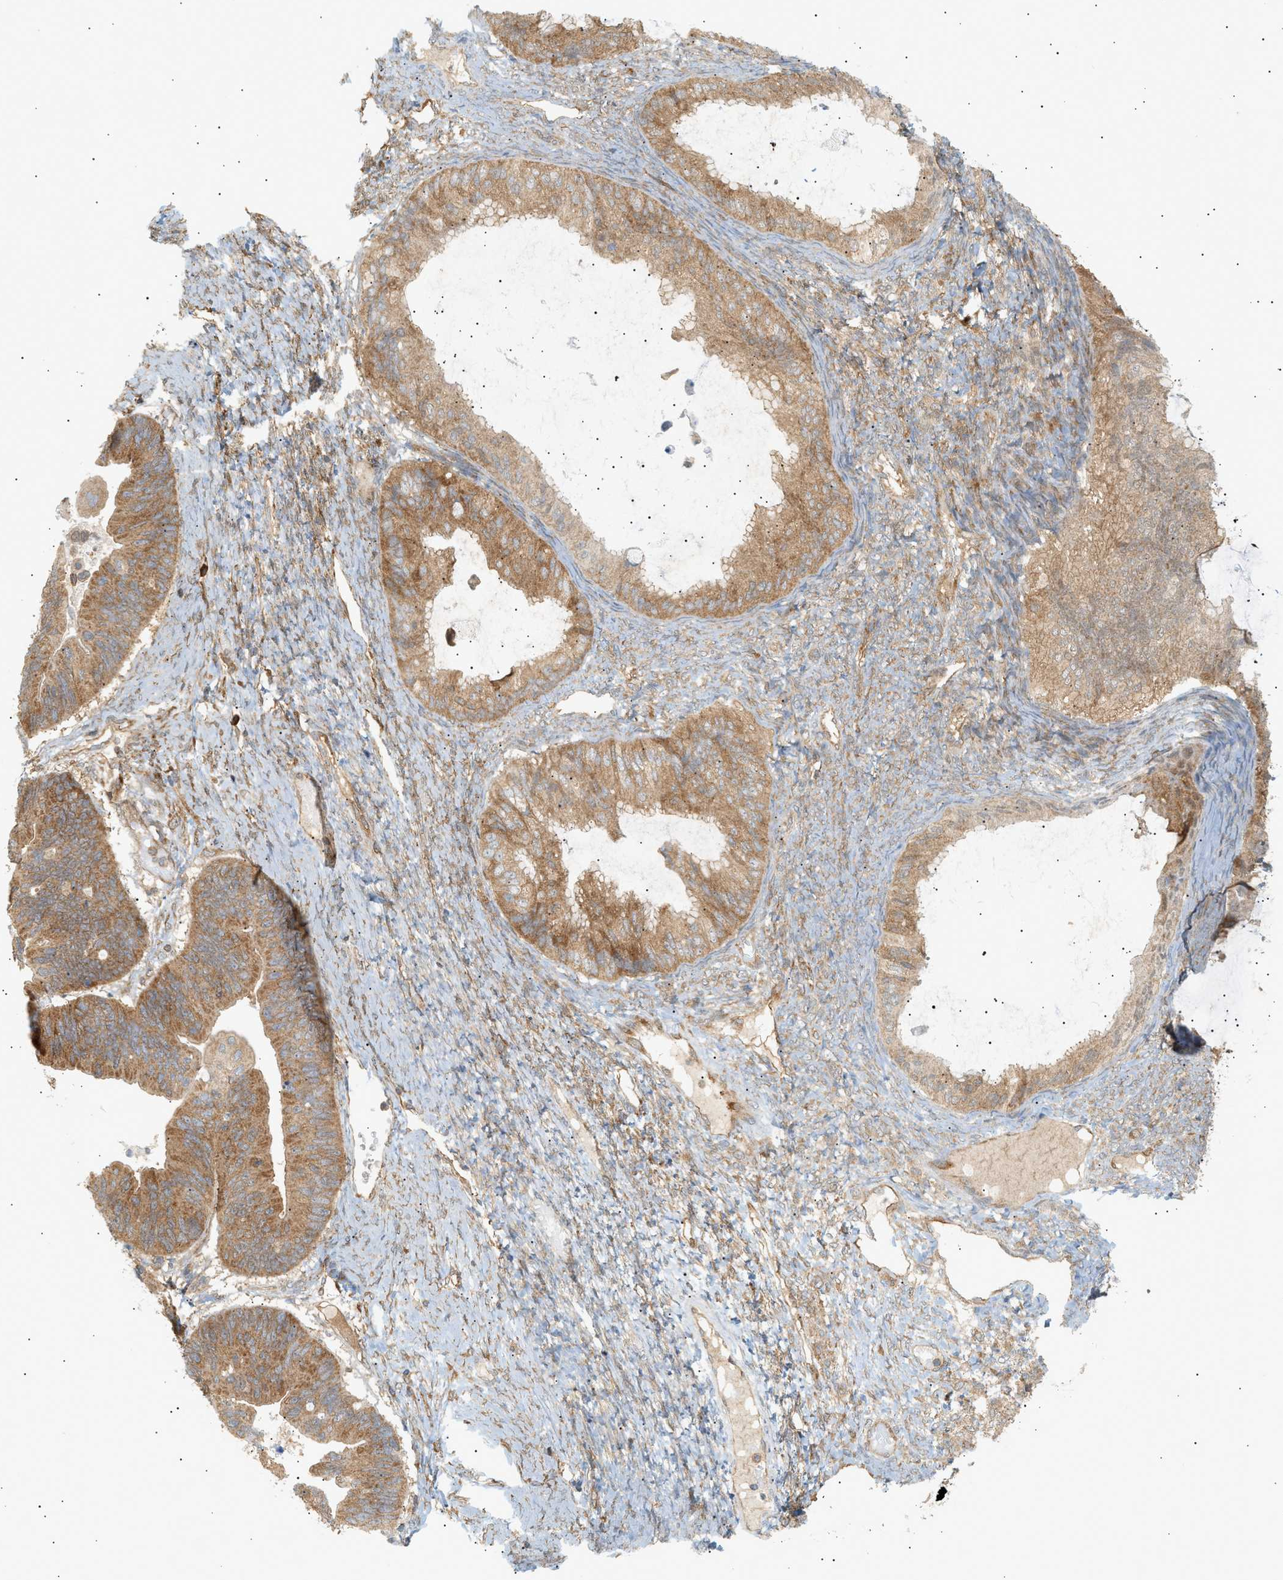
{"staining": {"intensity": "moderate", "quantity": ">75%", "location": "cytoplasmic/membranous"}, "tissue": "ovarian cancer", "cell_type": "Tumor cells", "image_type": "cancer", "snomed": [{"axis": "morphology", "description": "Cystadenocarcinoma, mucinous, NOS"}, {"axis": "topography", "description": "Ovary"}], "caption": "Immunohistochemistry staining of ovarian mucinous cystadenocarcinoma, which demonstrates medium levels of moderate cytoplasmic/membranous staining in approximately >75% of tumor cells indicating moderate cytoplasmic/membranous protein staining. The staining was performed using DAB (brown) for protein detection and nuclei were counterstained in hematoxylin (blue).", "gene": "SHC1", "patient": {"sex": "female", "age": 61}}